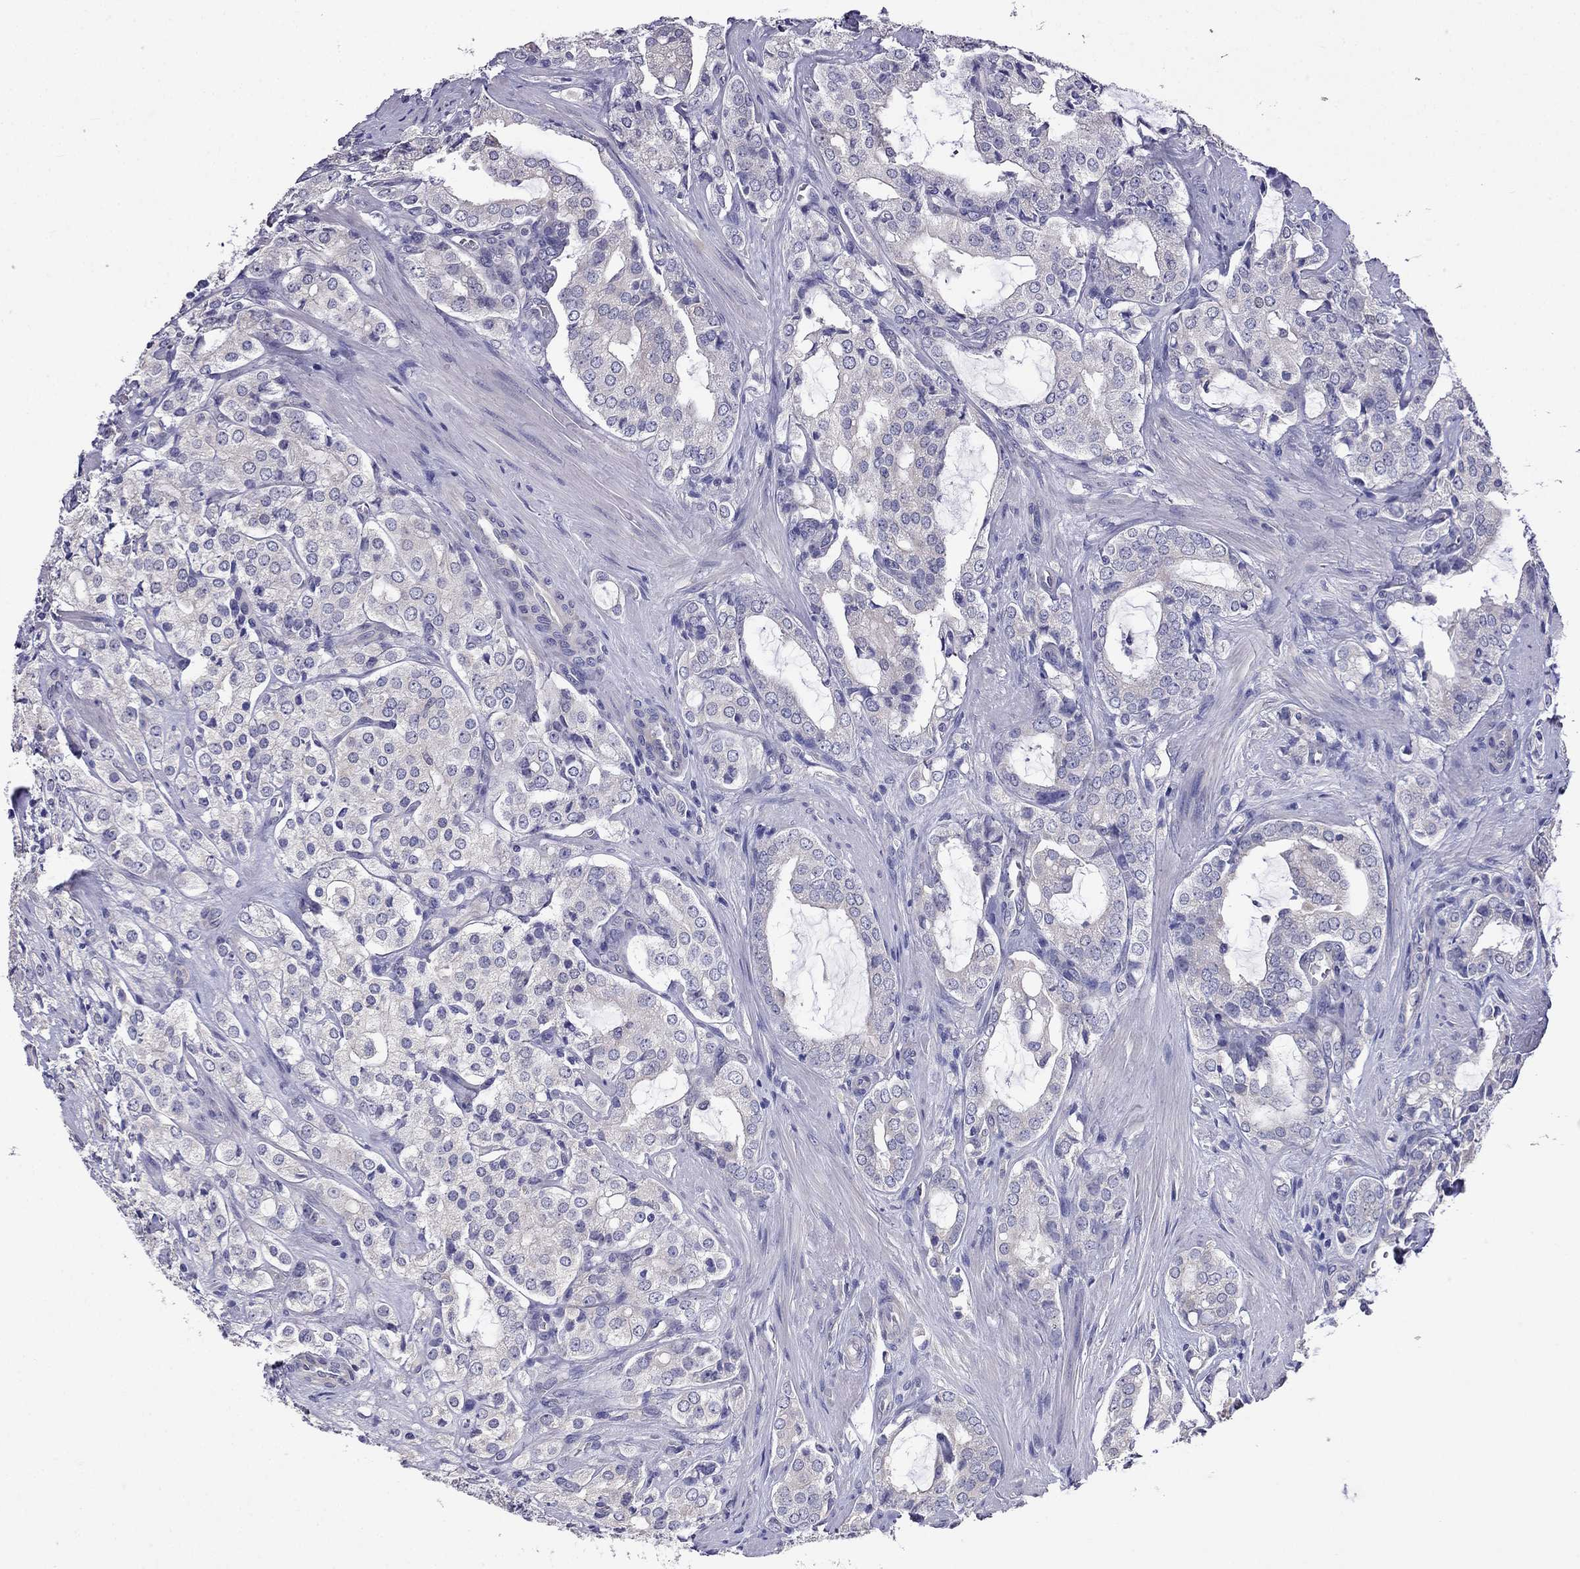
{"staining": {"intensity": "negative", "quantity": "none", "location": "none"}, "tissue": "prostate cancer", "cell_type": "Tumor cells", "image_type": "cancer", "snomed": [{"axis": "morphology", "description": "Adenocarcinoma, NOS"}, {"axis": "topography", "description": "Prostate"}], "caption": "This is an immunohistochemistry (IHC) histopathology image of human prostate cancer (adenocarcinoma). There is no expression in tumor cells.", "gene": "SCNN1D", "patient": {"sex": "male", "age": 66}}